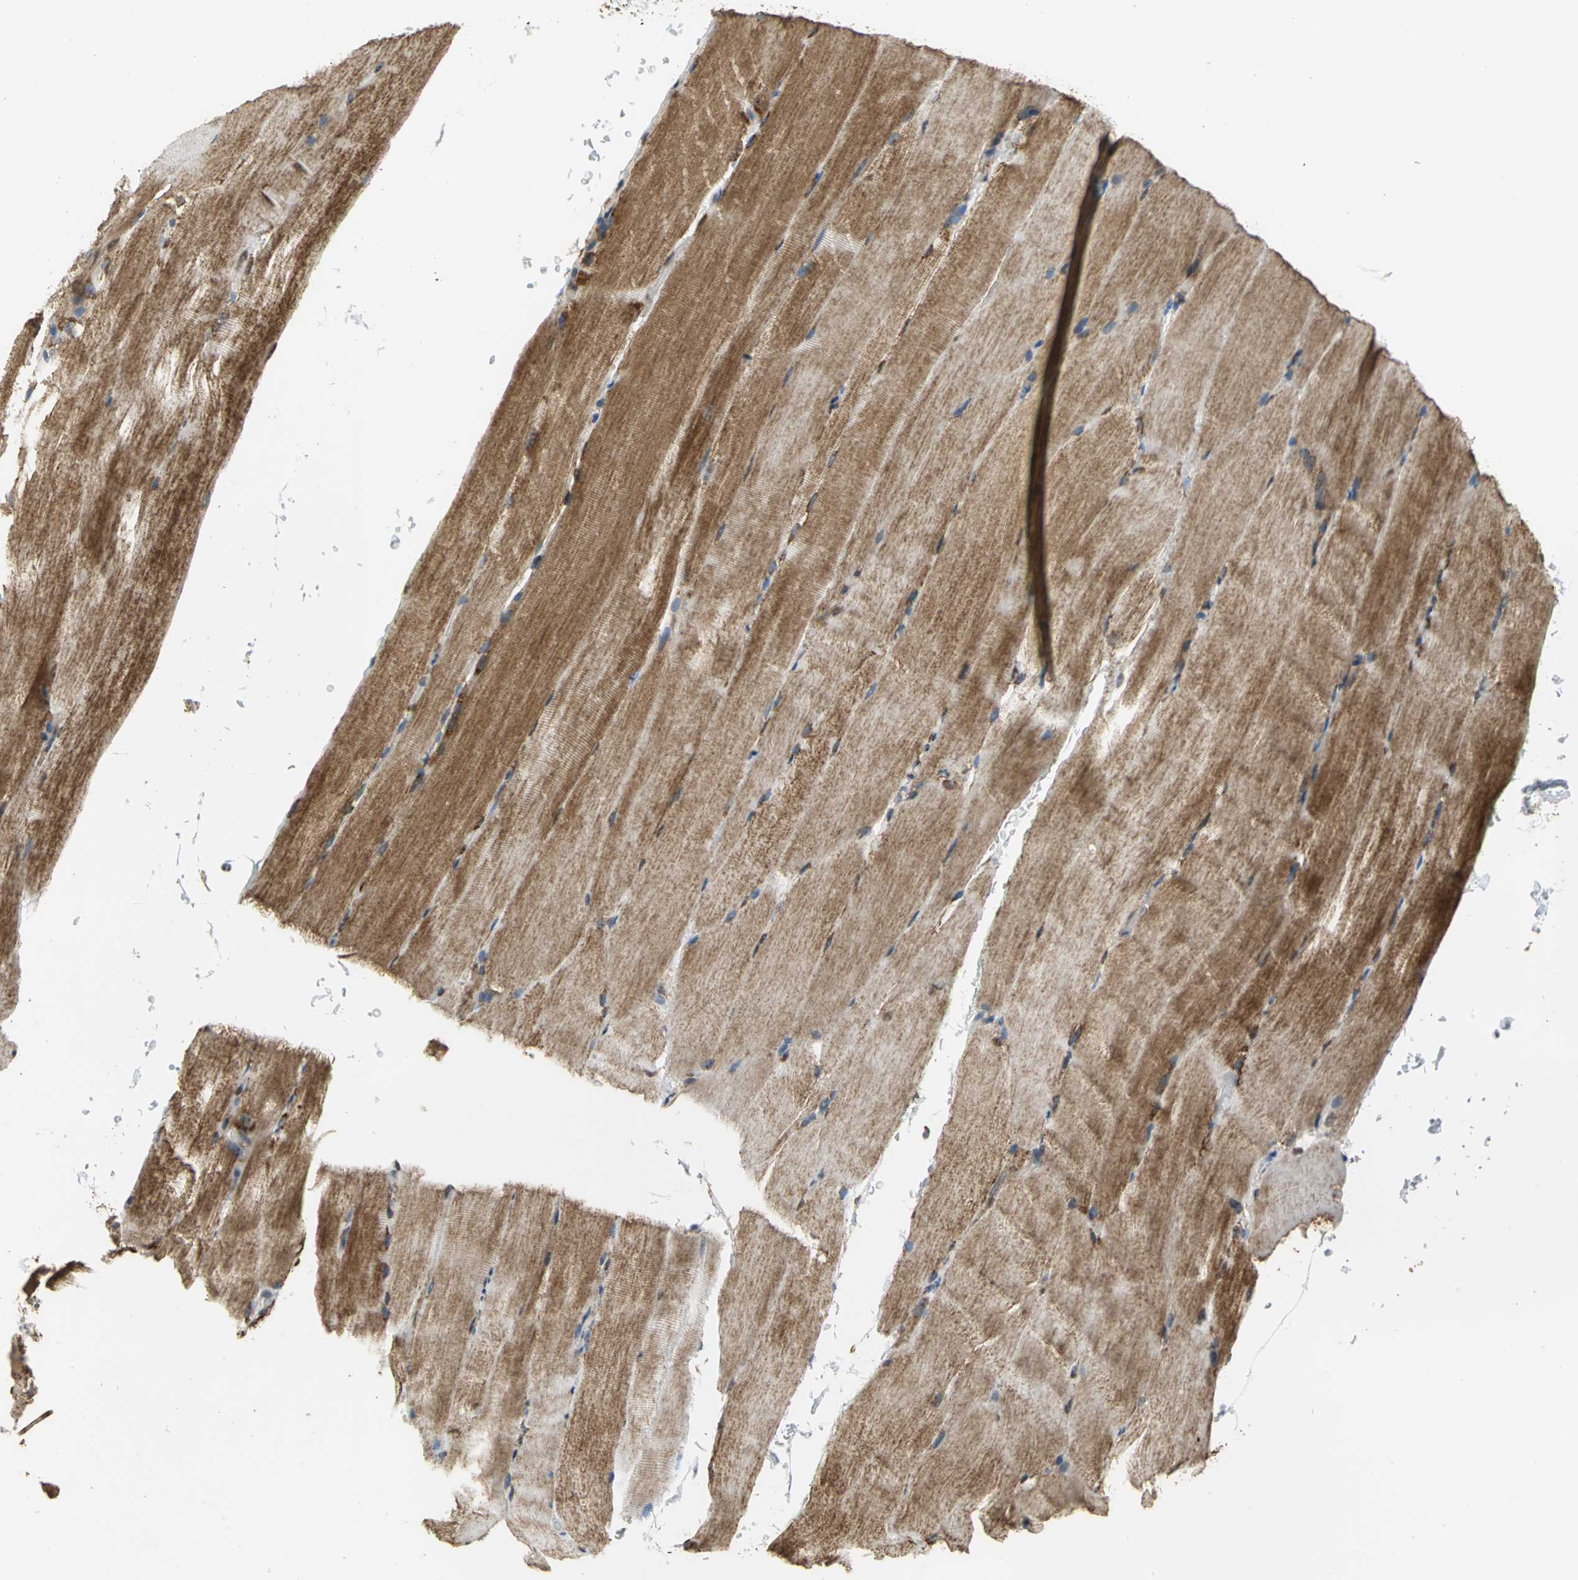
{"staining": {"intensity": "strong", "quantity": ">75%", "location": "cytoplasmic/membranous"}, "tissue": "skeletal muscle", "cell_type": "Myocytes", "image_type": "normal", "snomed": [{"axis": "morphology", "description": "Normal tissue, NOS"}, {"axis": "topography", "description": "Skeletal muscle"}, {"axis": "topography", "description": "Parathyroid gland"}], "caption": "The photomicrograph reveals a brown stain indicating the presence of a protein in the cytoplasmic/membranous of myocytes in skeletal muscle.", "gene": "NDUFB5", "patient": {"sex": "female", "age": 37}}